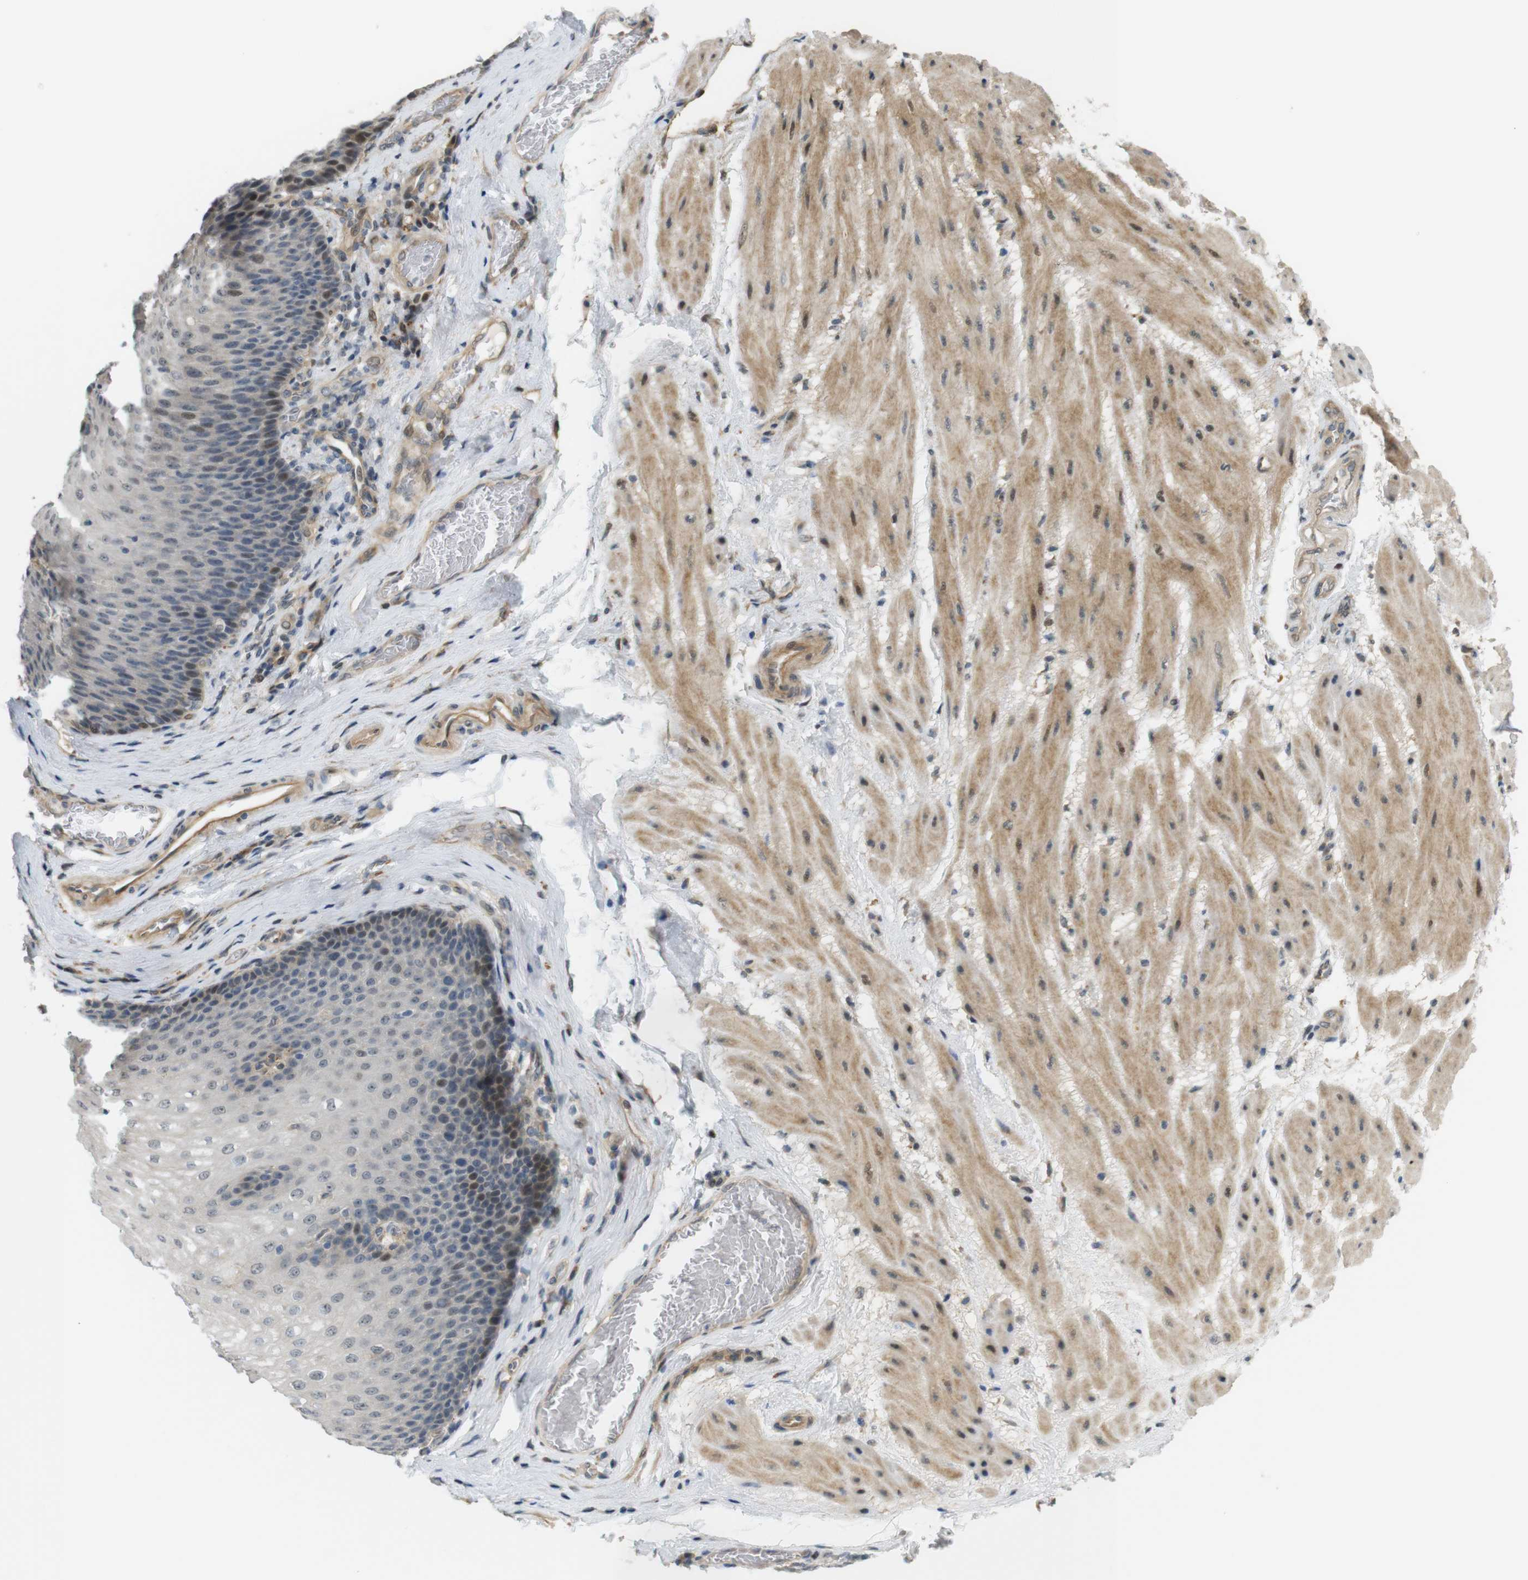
{"staining": {"intensity": "moderate", "quantity": "<25%", "location": "cytoplasmic/membranous"}, "tissue": "esophagus", "cell_type": "Squamous epithelial cells", "image_type": "normal", "snomed": [{"axis": "morphology", "description": "Normal tissue, NOS"}, {"axis": "topography", "description": "Esophagus"}], "caption": "Protein staining displays moderate cytoplasmic/membranous staining in approximately <25% of squamous epithelial cells in normal esophagus.", "gene": "TSPAN9", "patient": {"sex": "male", "age": 48}}